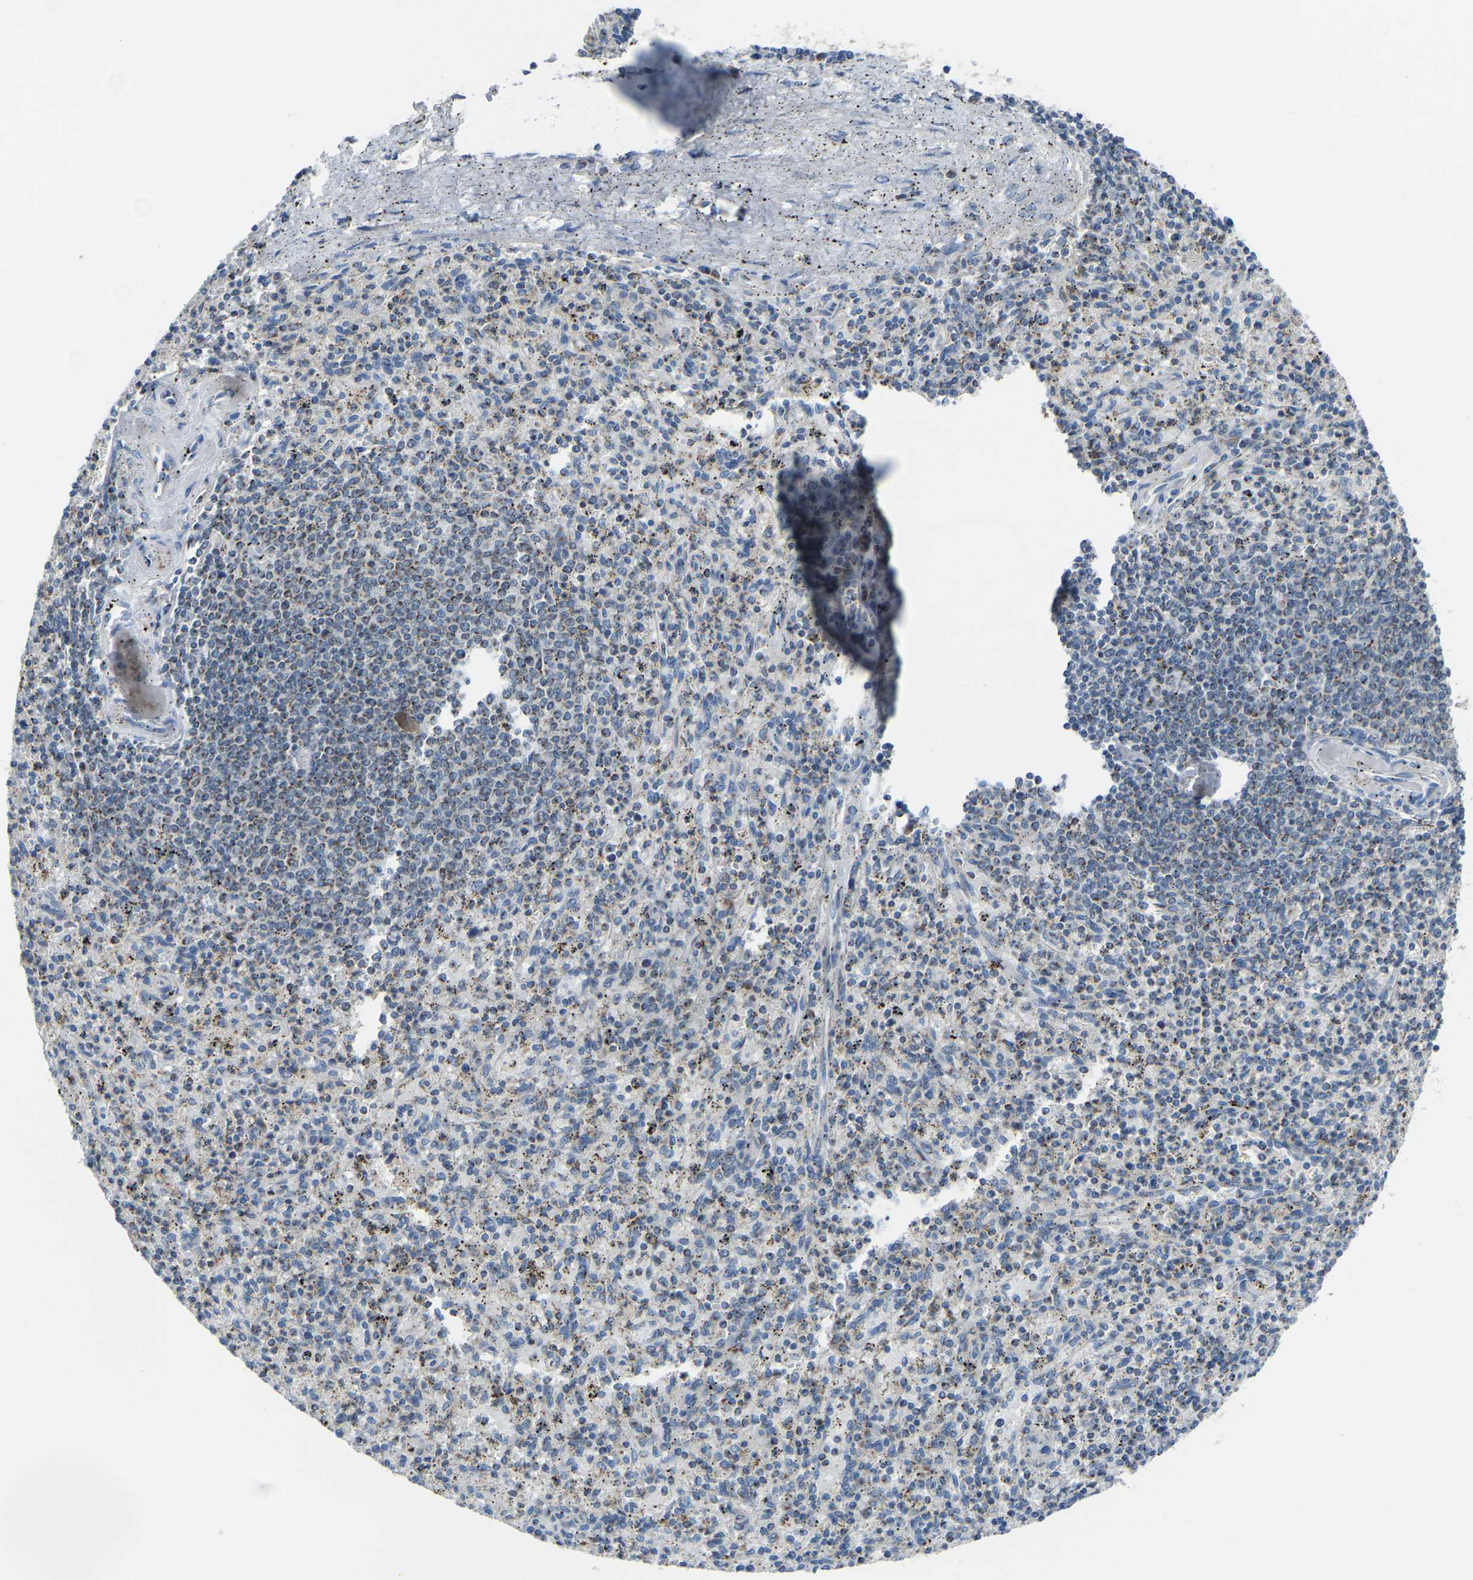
{"staining": {"intensity": "weak", "quantity": "<25%", "location": "cytoplasmic/membranous"}, "tissue": "spleen", "cell_type": "Cells in red pulp", "image_type": "normal", "snomed": [{"axis": "morphology", "description": "Normal tissue, NOS"}, {"axis": "topography", "description": "Spleen"}], "caption": "Human spleen stained for a protein using IHC demonstrates no positivity in cells in red pulp.", "gene": "CANT1", "patient": {"sex": "male", "age": 72}}